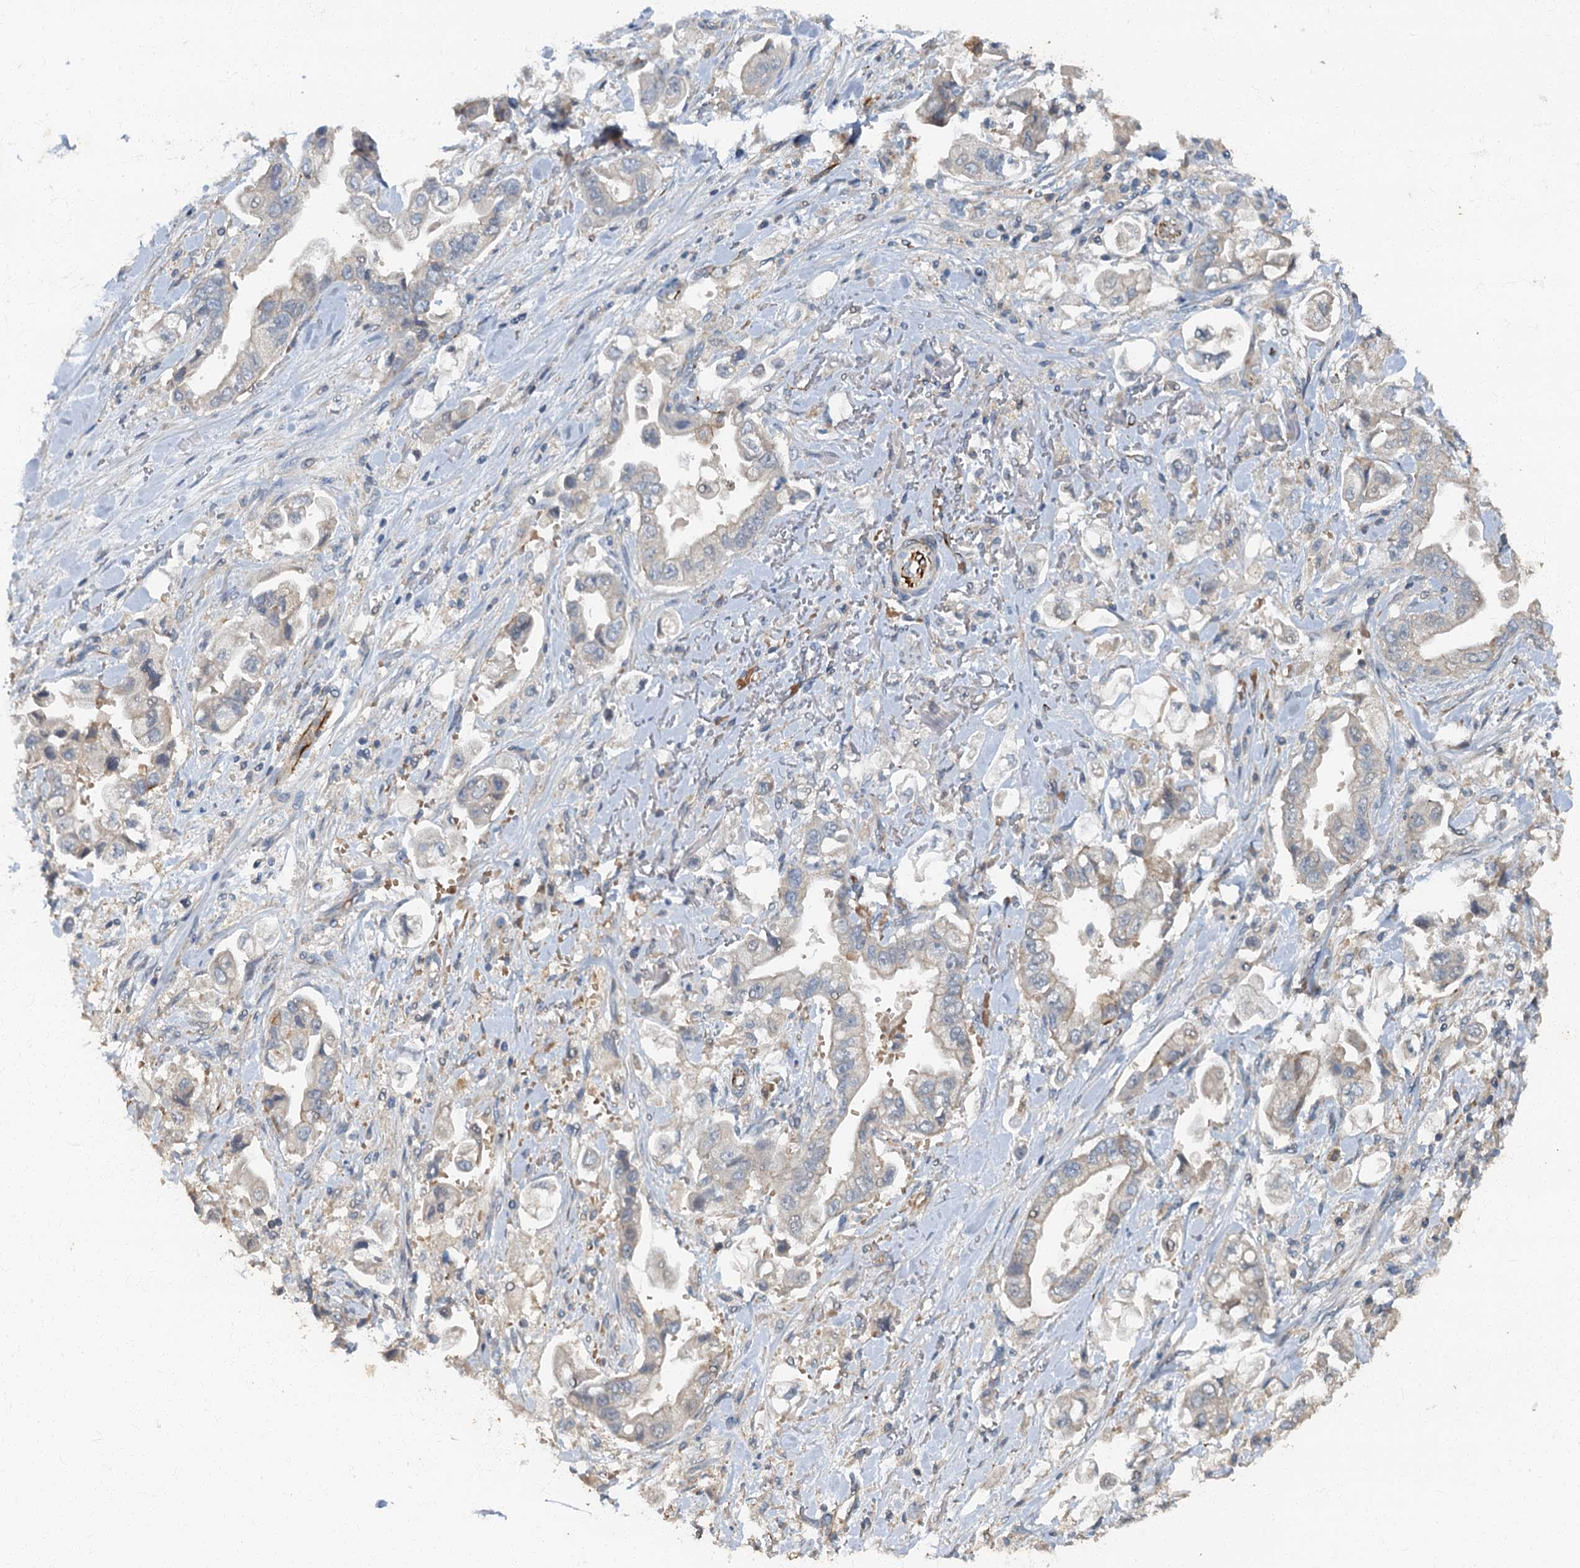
{"staining": {"intensity": "negative", "quantity": "none", "location": "none"}, "tissue": "stomach cancer", "cell_type": "Tumor cells", "image_type": "cancer", "snomed": [{"axis": "morphology", "description": "Adenocarcinoma, NOS"}, {"axis": "topography", "description": "Stomach"}], "caption": "Tumor cells show no significant positivity in stomach adenocarcinoma.", "gene": "ARL11", "patient": {"sex": "male", "age": 62}}